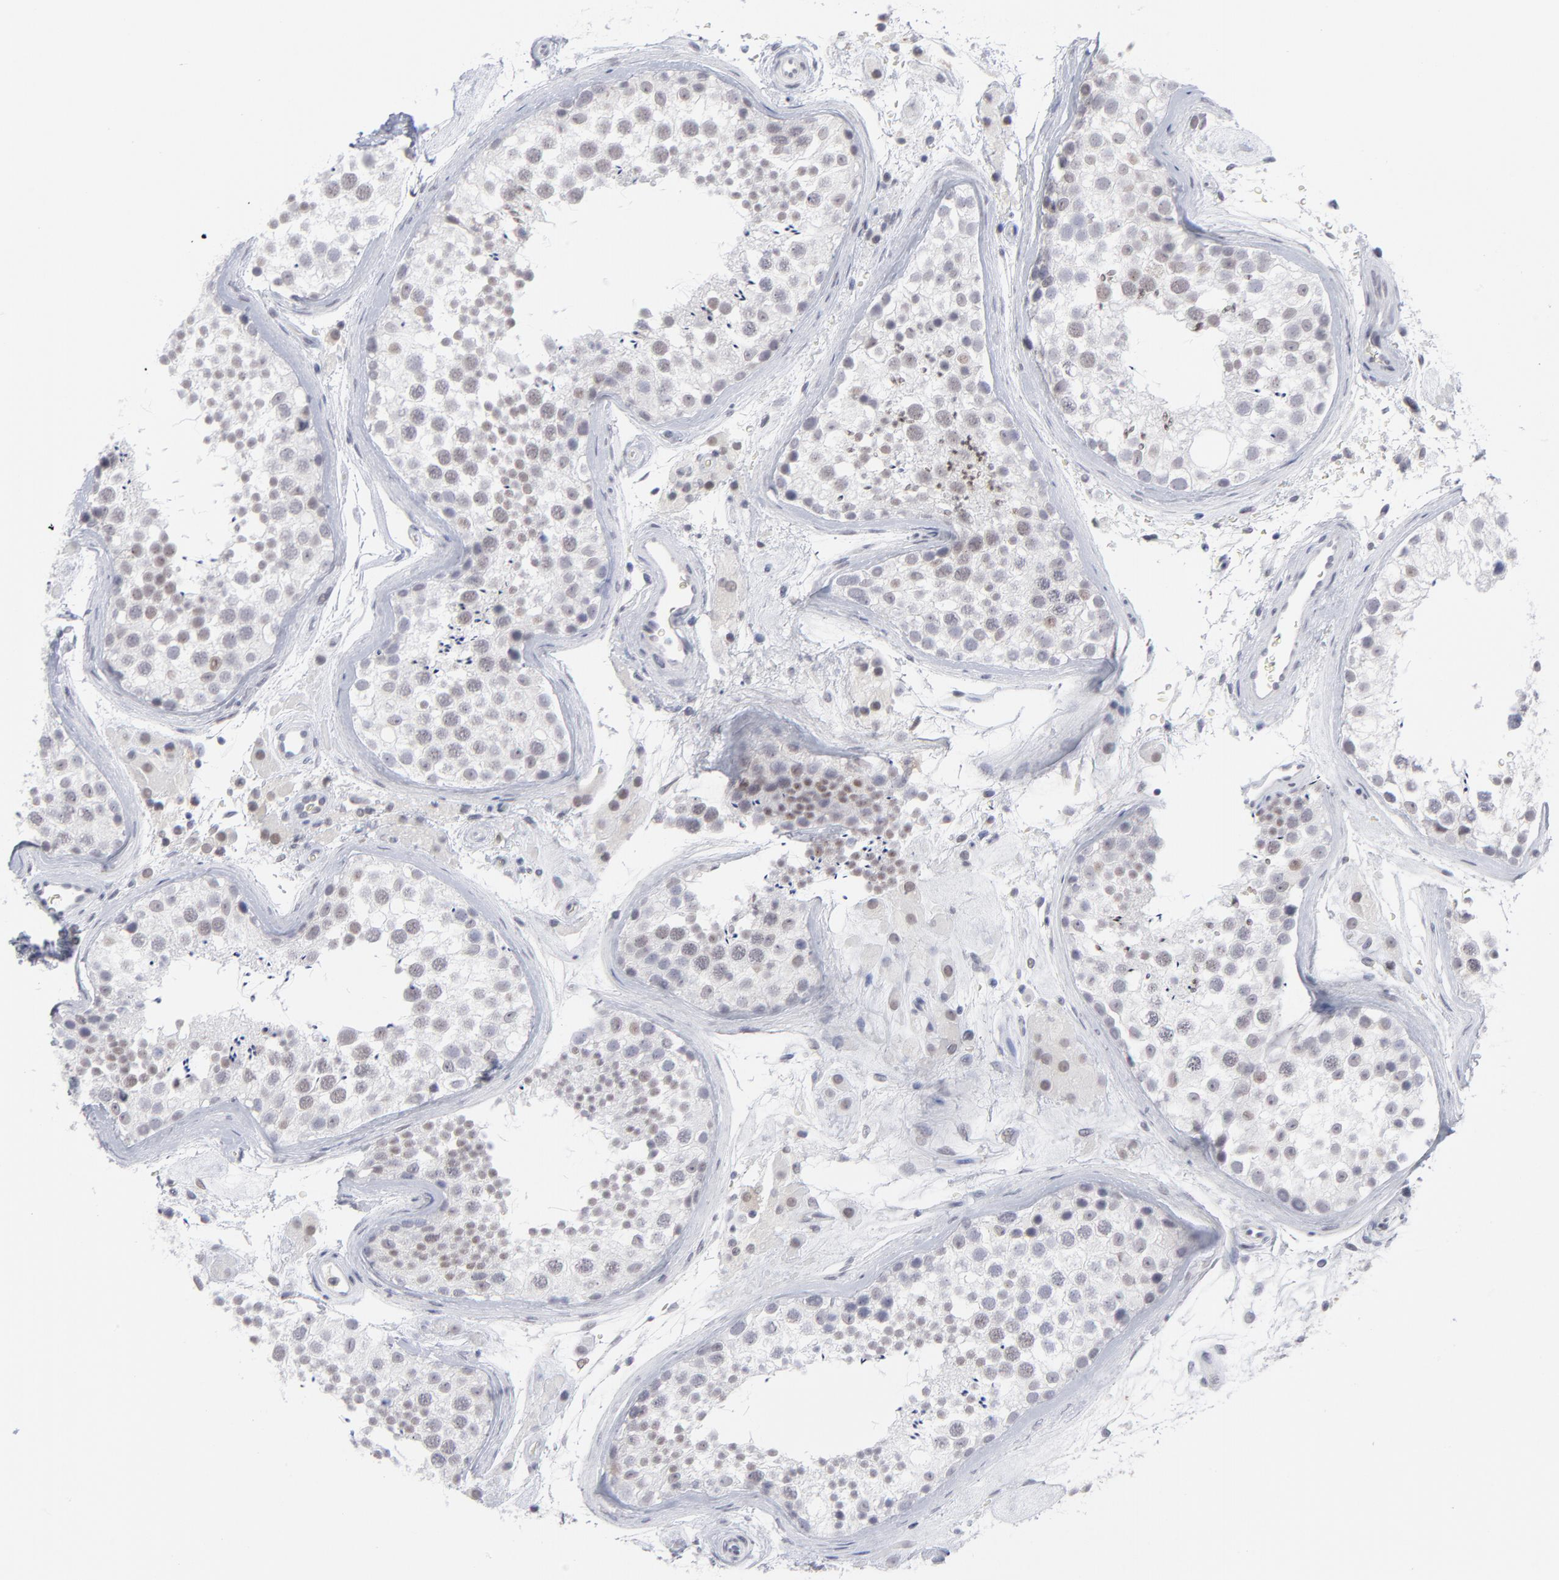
{"staining": {"intensity": "negative", "quantity": "none", "location": "none"}, "tissue": "testis", "cell_type": "Cells in seminiferous ducts", "image_type": "normal", "snomed": [{"axis": "morphology", "description": "Normal tissue, NOS"}, {"axis": "topography", "description": "Testis"}], "caption": "An IHC photomicrograph of normal testis is shown. There is no staining in cells in seminiferous ducts of testis. Brightfield microscopy of immunohistochemistry stained with DAB (3,3'-diaminobenzidine) (brown) and hematoxylin (blue), captured at high magnification.", "gene": "CCR2", "patient": {"sex": "male", "age": 46}}